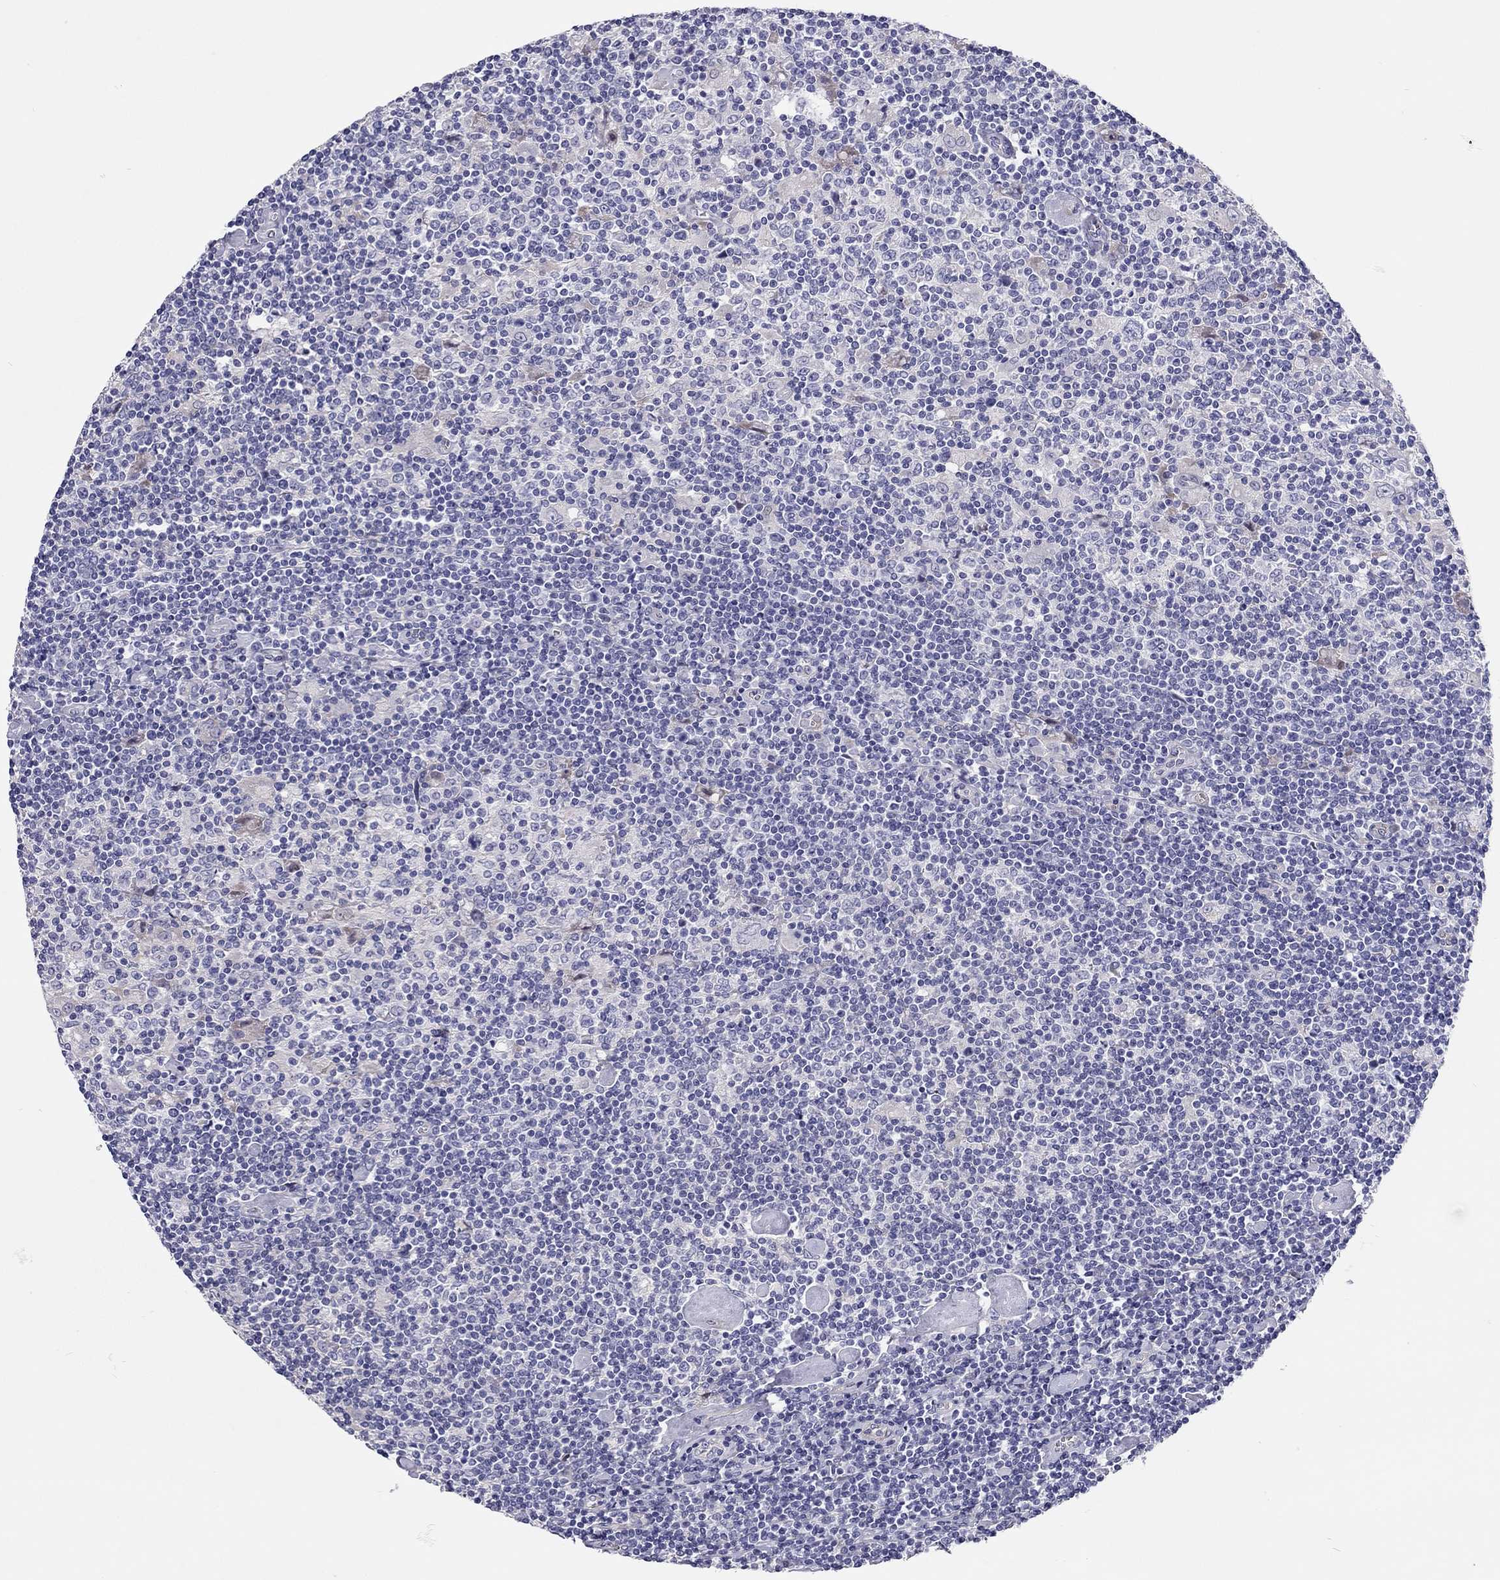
{"staining": {"intensity": "negative", "quantity": "none", "location": "none"}, "tissue": "lymphoma", "cell_type": "Tumor cells", "image_type": "cancer", "snomed": [{"axis": "morphology", "description": "Hodgkin's disease, NOS"}, {"axis": "topography", "description": "Lymph node"}], "caption": "DAB (3,3'-diaminobenzidine) immunohistochemical staining of Hodgkin's disease exhibits no significant expression in tumor cells. (IHC, brightfield microscopy, high magnification).", "gene": "SCARB1", "patient": {"sex": "male", "age": 40}}